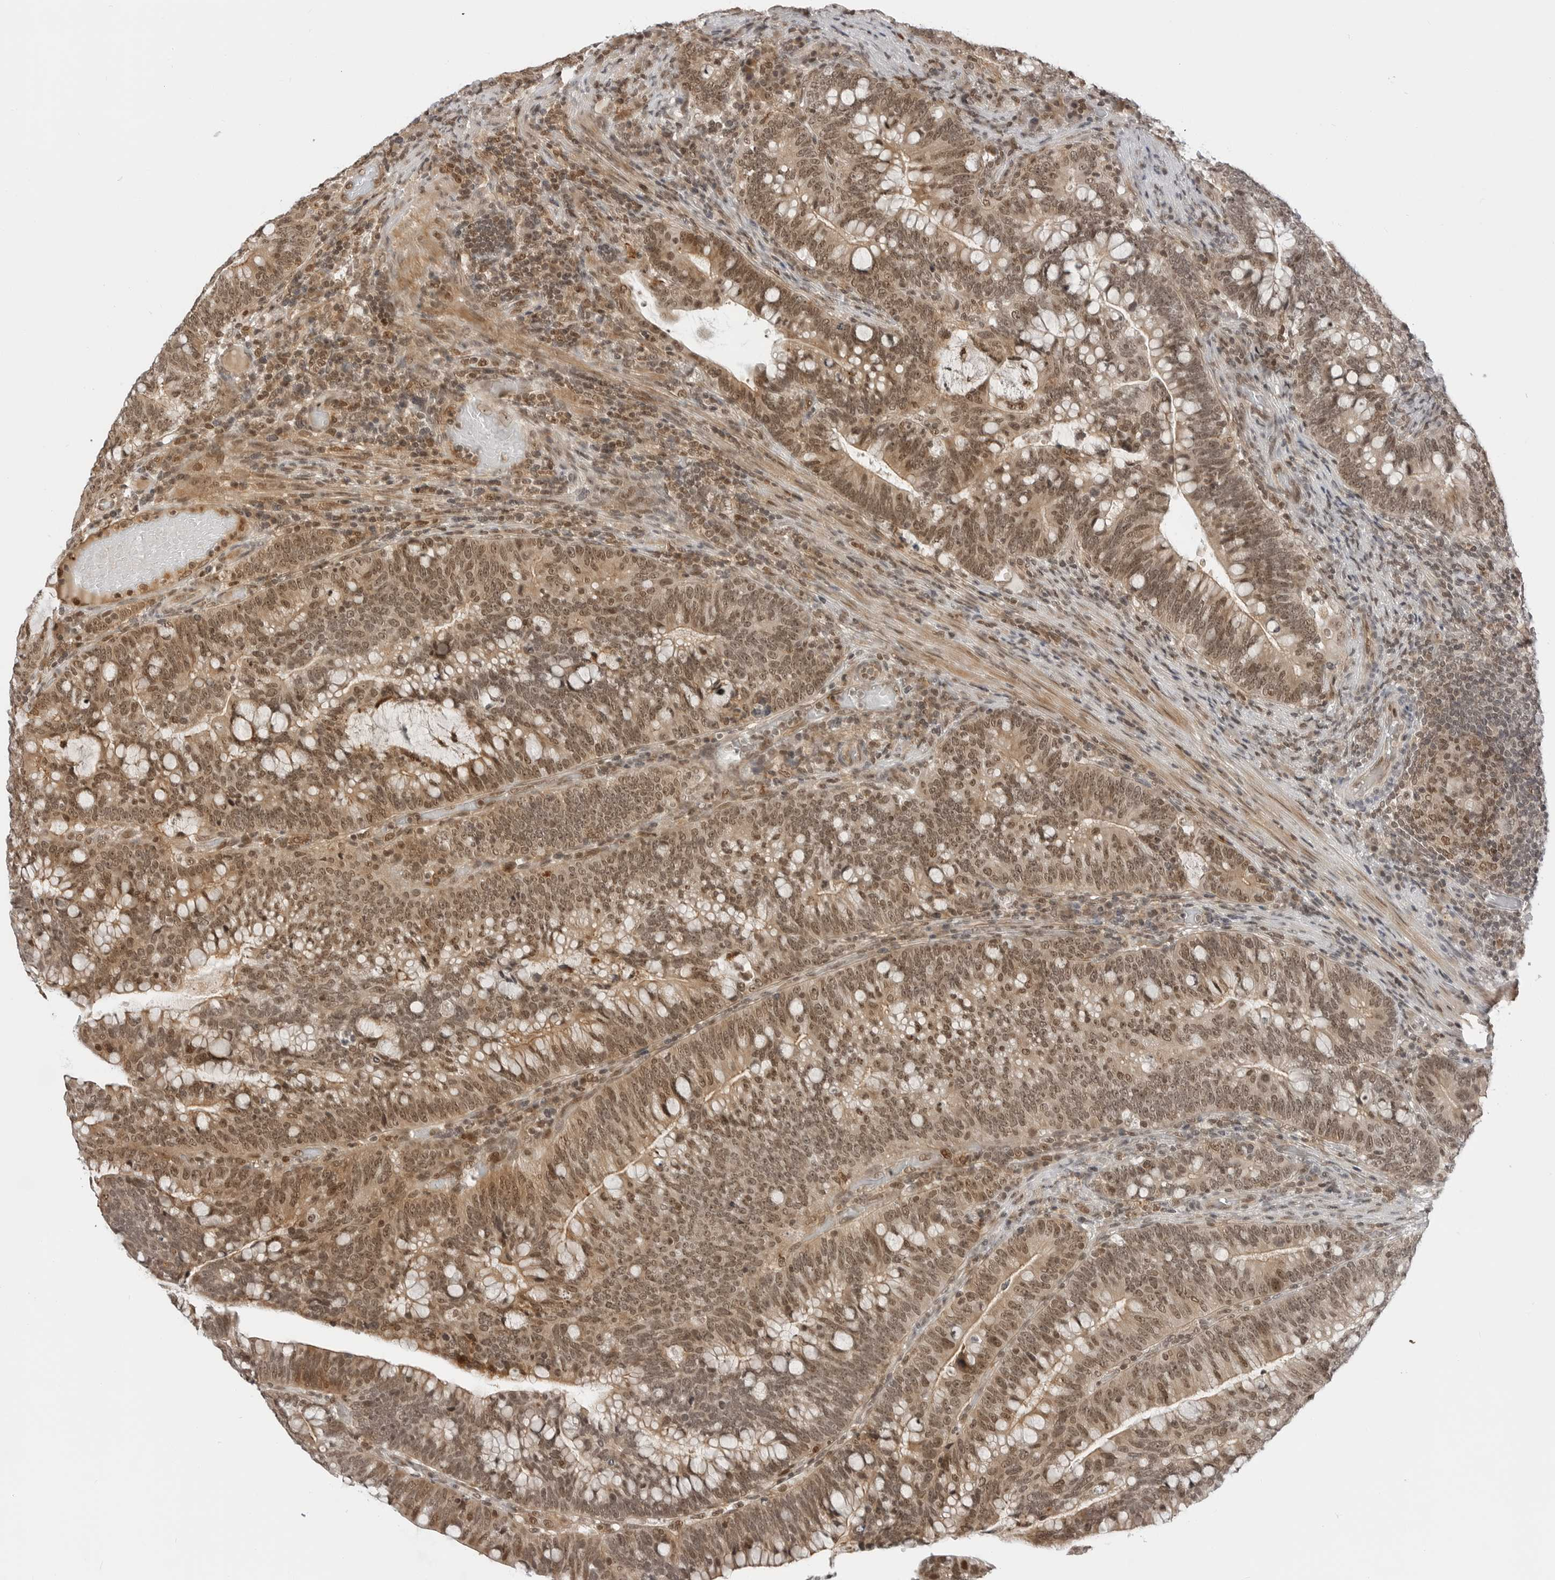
{"staining": {"intensity": "moderate", "quantity": ">75%", "location": "cytoplasmic/membranous,nuclear"}, "tissue": "colorectal cancer", "cell_type": "Tumor cells", "image_type": "cancer", "snomed": [{"axis": "morphology", "description": "Adenocarcinoma, NOS"}, {"axis": "topography", "description": "Colon"}], "caption": "Immunohistochemical staining of human colorectal cancer (adenocarcinoma) reveals moderate cytoplasmic/membranous and nuclear protein expression in about >75% of tumor cells.", "gene": "C8orf33", "patient": {"sex": "female", "age": 66}}